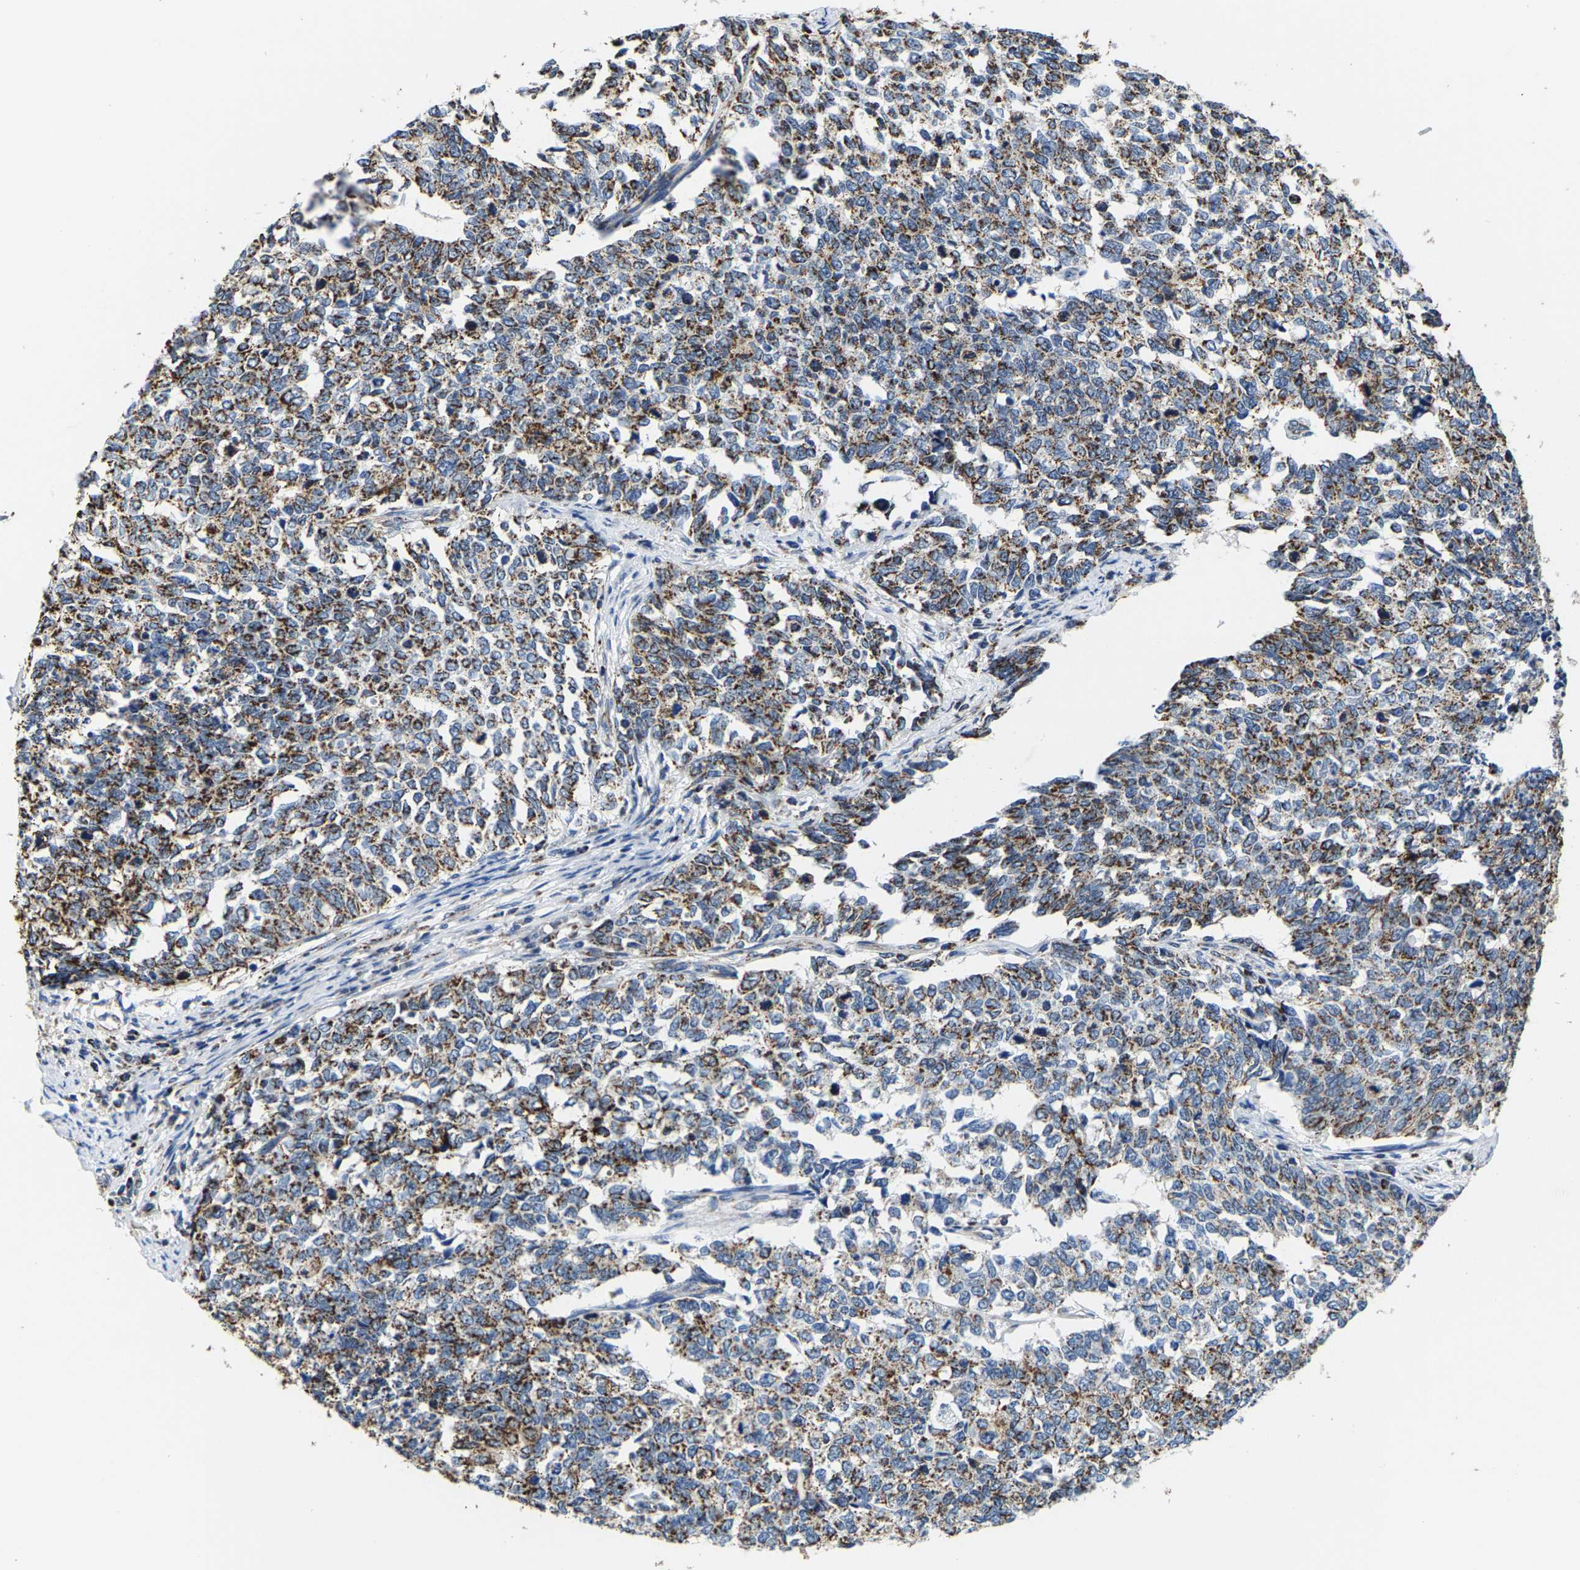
{"staining": {"intensity": "moderate", "quantity": ">75%", "location": "cytoplasmic/membranous"}, "tissue": "cervical cancer", "cell_type": "Tumor cells", "image_type": "cancer", "snomed": [{"axis": "morphology", "description": "Squamous cell carcinoma, NOS"}, {"axis": "topography", "description": "Cervix"}], "caption": "Moderate cytoplasmic/membranous staining for a protein is identified in approximately >75% of tumor cells of cervical squamous cell carcinoma using IHC.", "gene": "SHMT2", "patient": {"sex": "female", "age": 63}}